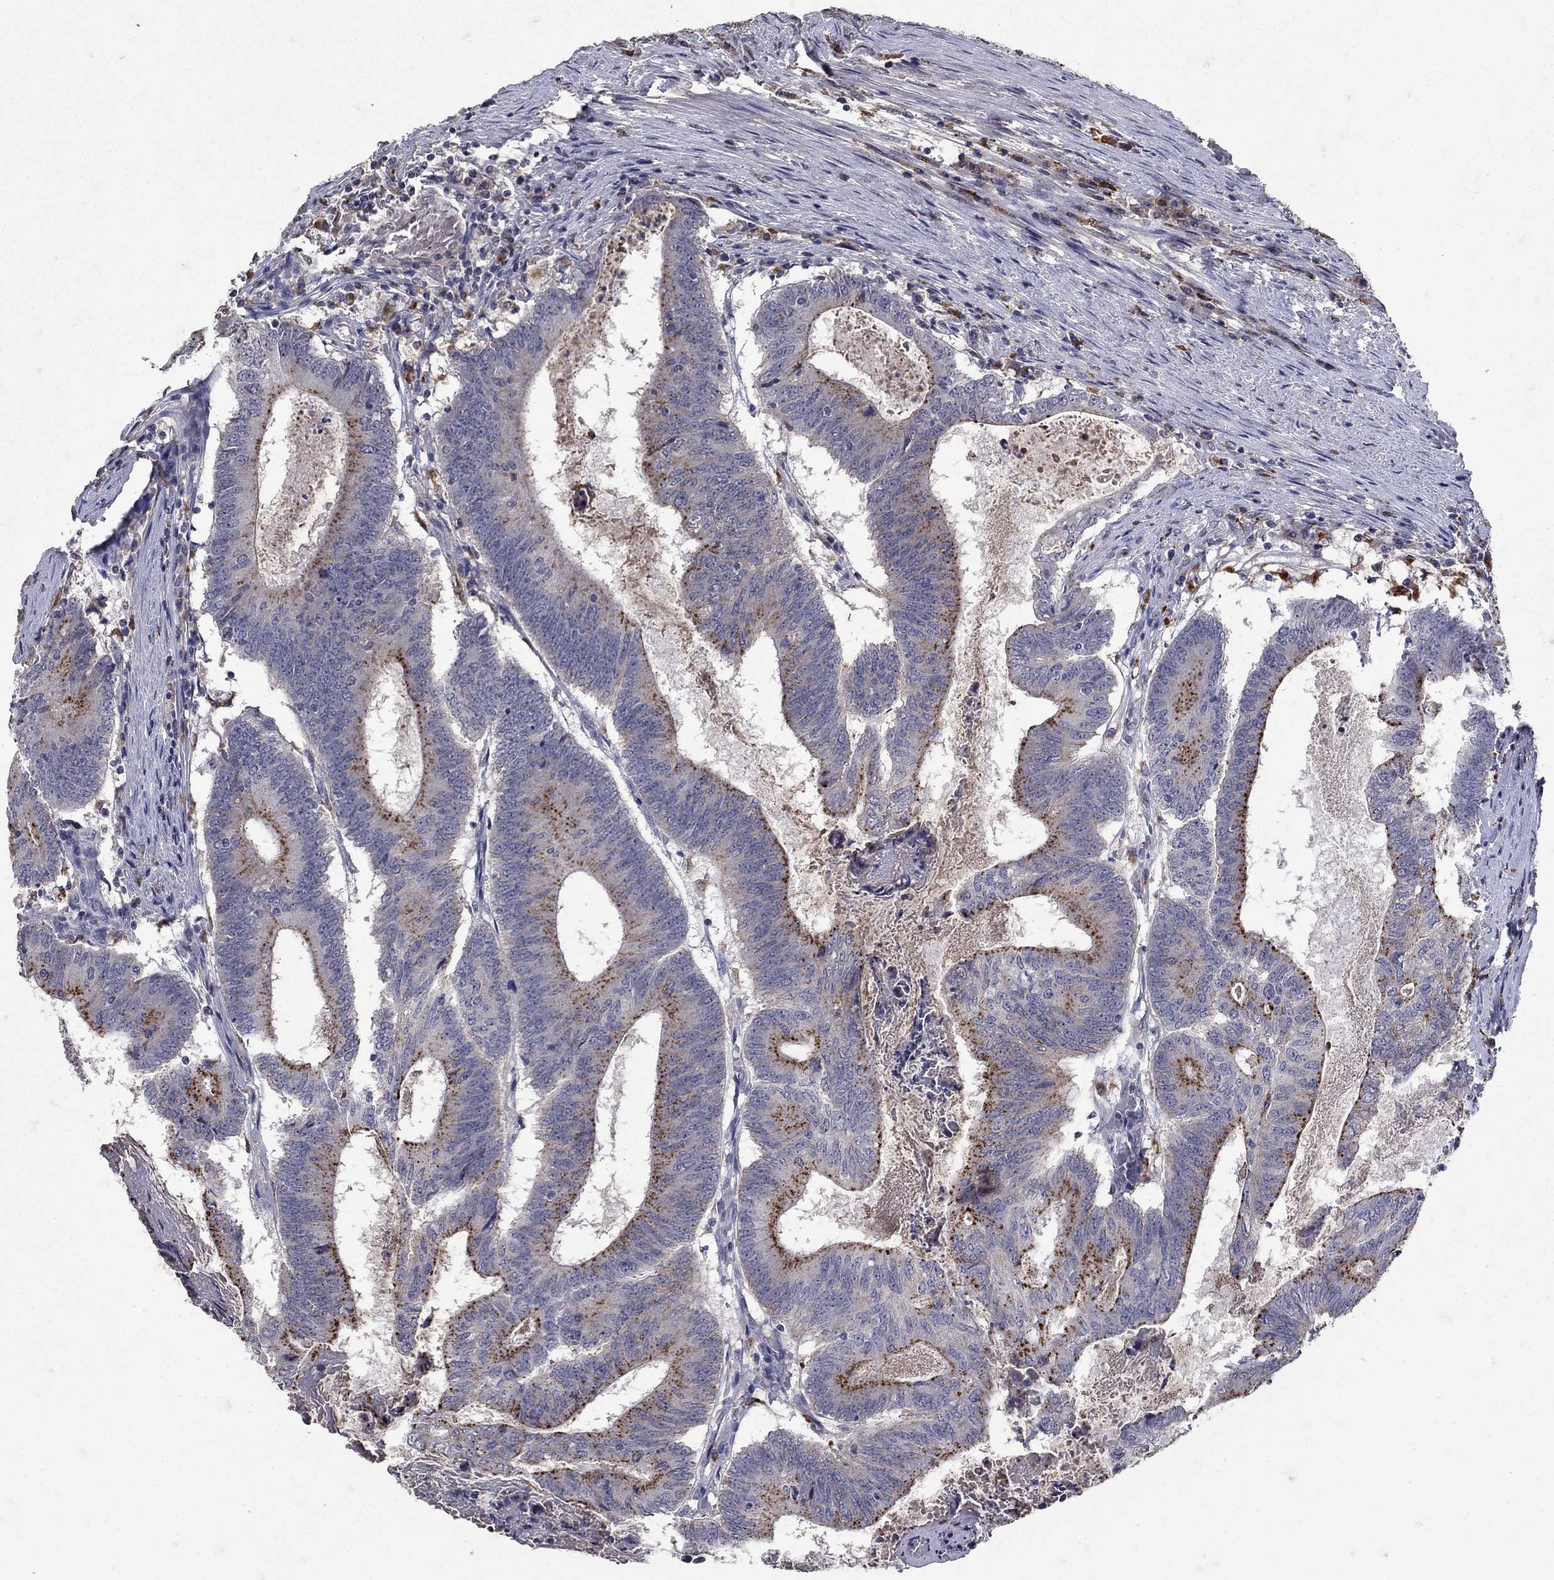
{"staining": {"intensity": "strong", "quantity": "<25%", "location": "cytoplasmic/membranous"}, "tissue": "colorectal cancer", "cell_type": "Tumor cells", "image_type": "cancer", "snomed": [{"axis": "morphology", "description": "Adenocarcinoma, NOS"}, {"axis": "topography", "description": "Colon"}], "caption": "A histopathology image showing strong cytoplasmic/membranous staining in approximately <25% of tumor cells in adenocarcinoma (colorectal), as visualized by brown immunohistochemical staining.", "gene": "NPC2", "patient": {"sex": "female", "age": 70}}